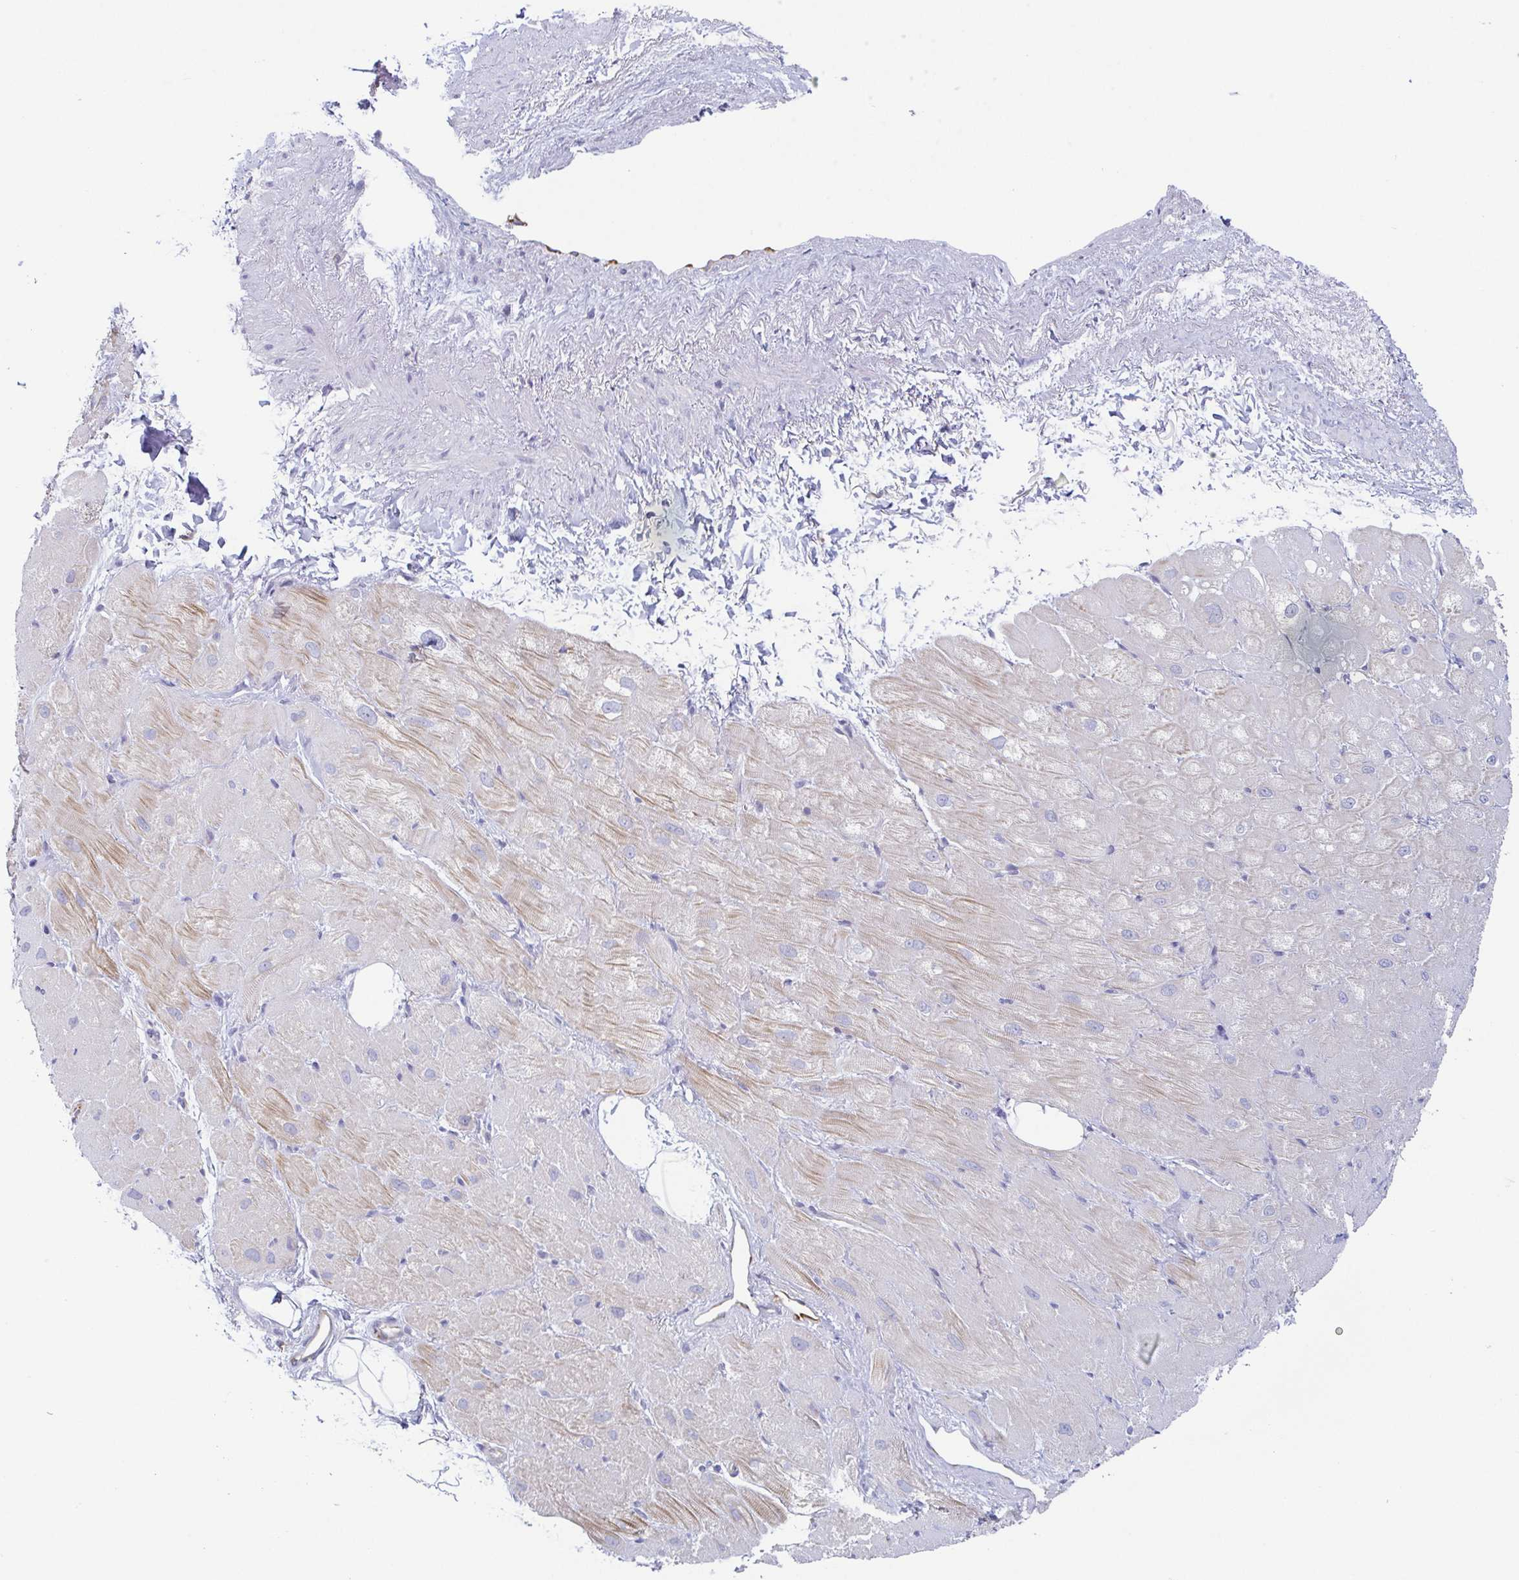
{"staining": {"intensity": "moderate", "quantity": "<25%", "location": "cytoplasmic/membranous"}, "tissue": "heart muscle", "cell_type": "Cardiomyocytes", "image_type": "normal", "snomed": [{"axis": "morphology", "description": "Normal tissue, NOS"}, {"axis": "topography", "description": "Heart"}], "caption": "Protein staining shows moderate cytoplasmic/membranous positivity in approximately <25% of cardiomyocytes in benign heart muscle.", "gene": "COL17A1", "patient": {"sex": "male", "age": 62}}